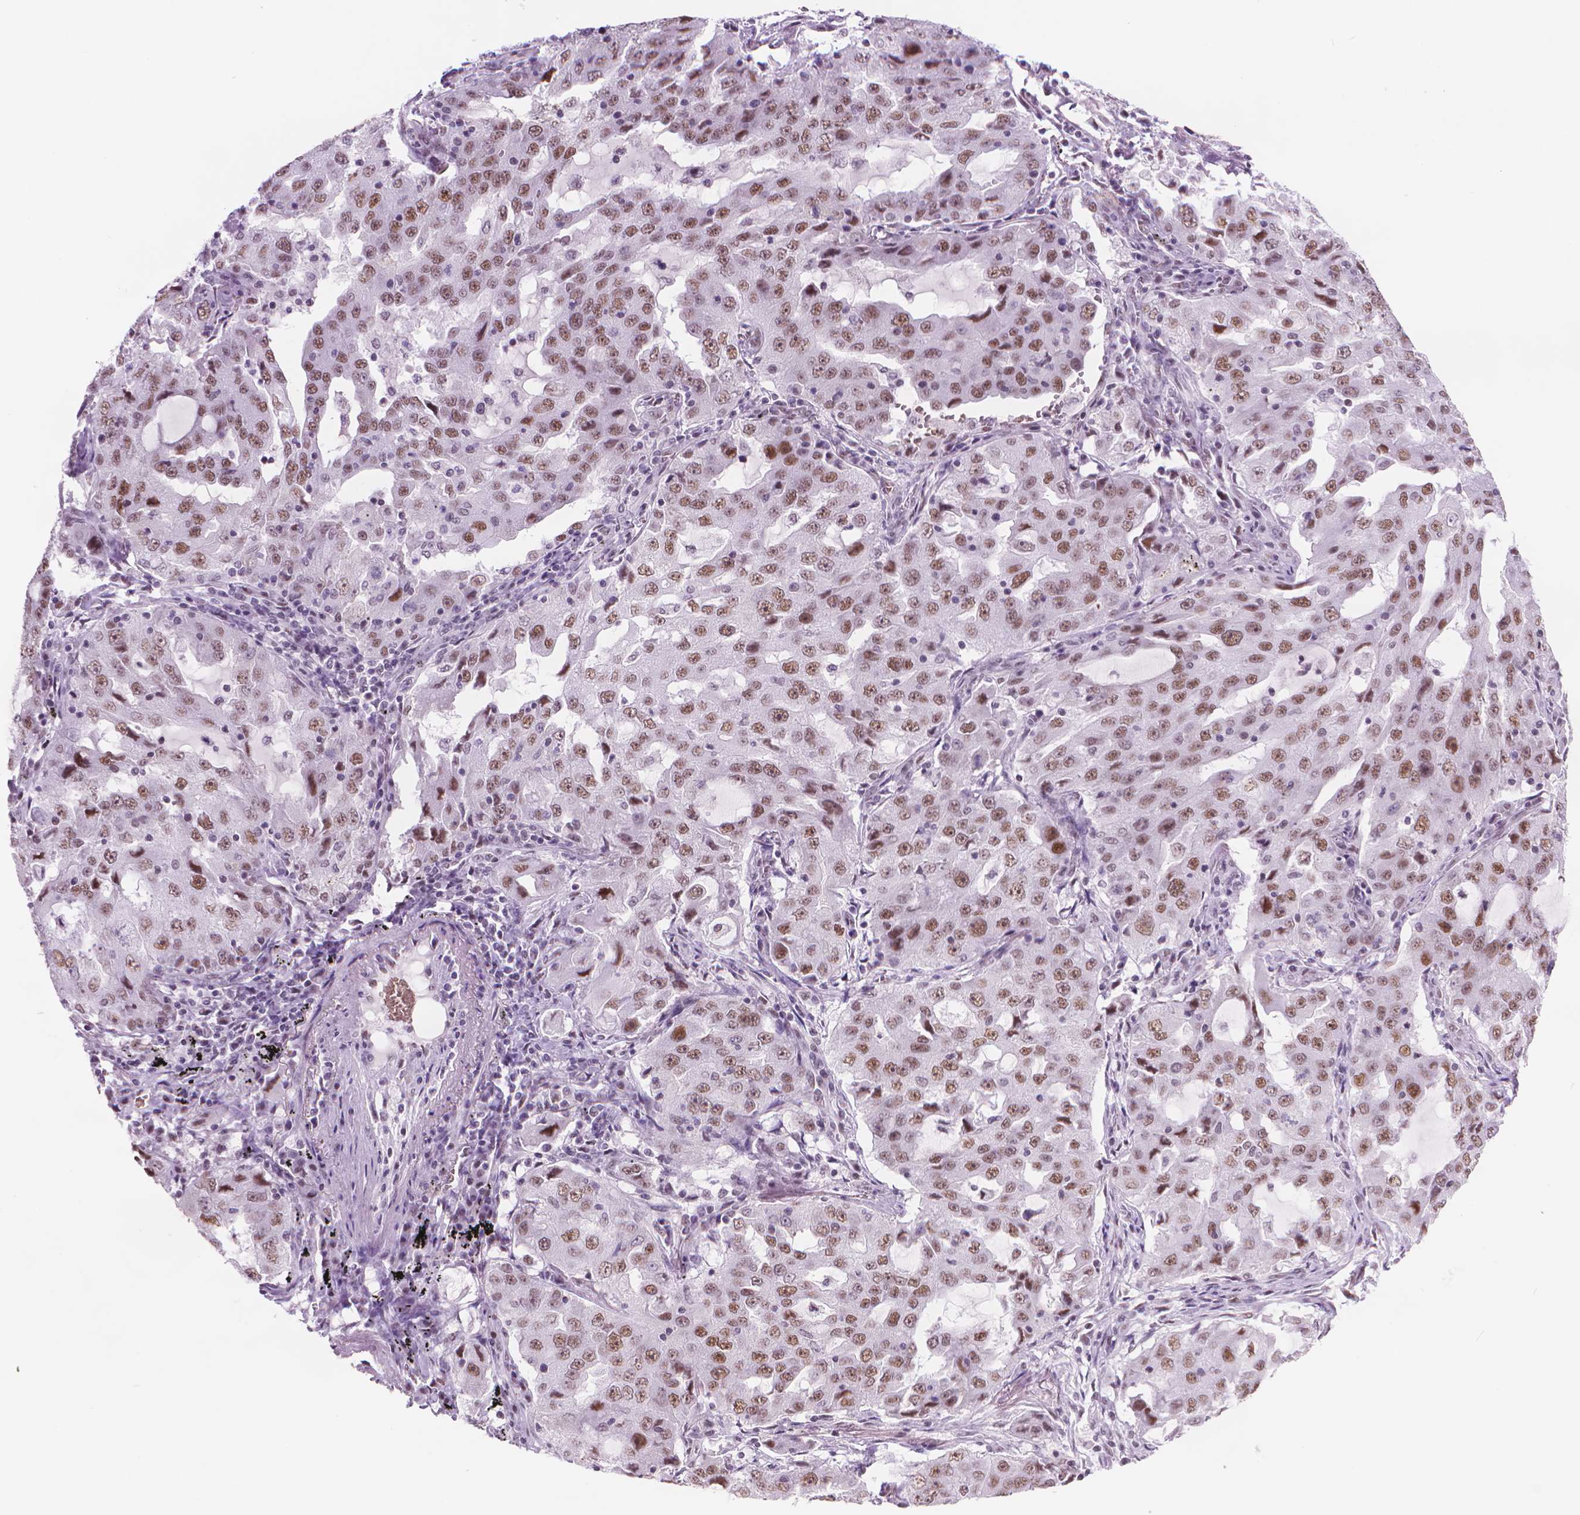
{"staining": {"intensity": "moderate", "quantity": ">75%", "location": "nuclear"}, "tissue": "lung cancer", "cell_type": "Tumor cells", "image_type": "cancer", "snomed": [{"axis": "morphology", "description": "Adenocarcinoma, NOS"}, {"axis": "topography", "description": "Lung"}], "caption": "Approximately >75% of tumor cells in human adenocarcinoma (lung) demonstrate moderate nuclear protein expression as visualized by brown immunohistochemical staining.", "gene": "POLR3D", "patient": {"sex": "female", "age": 61}}